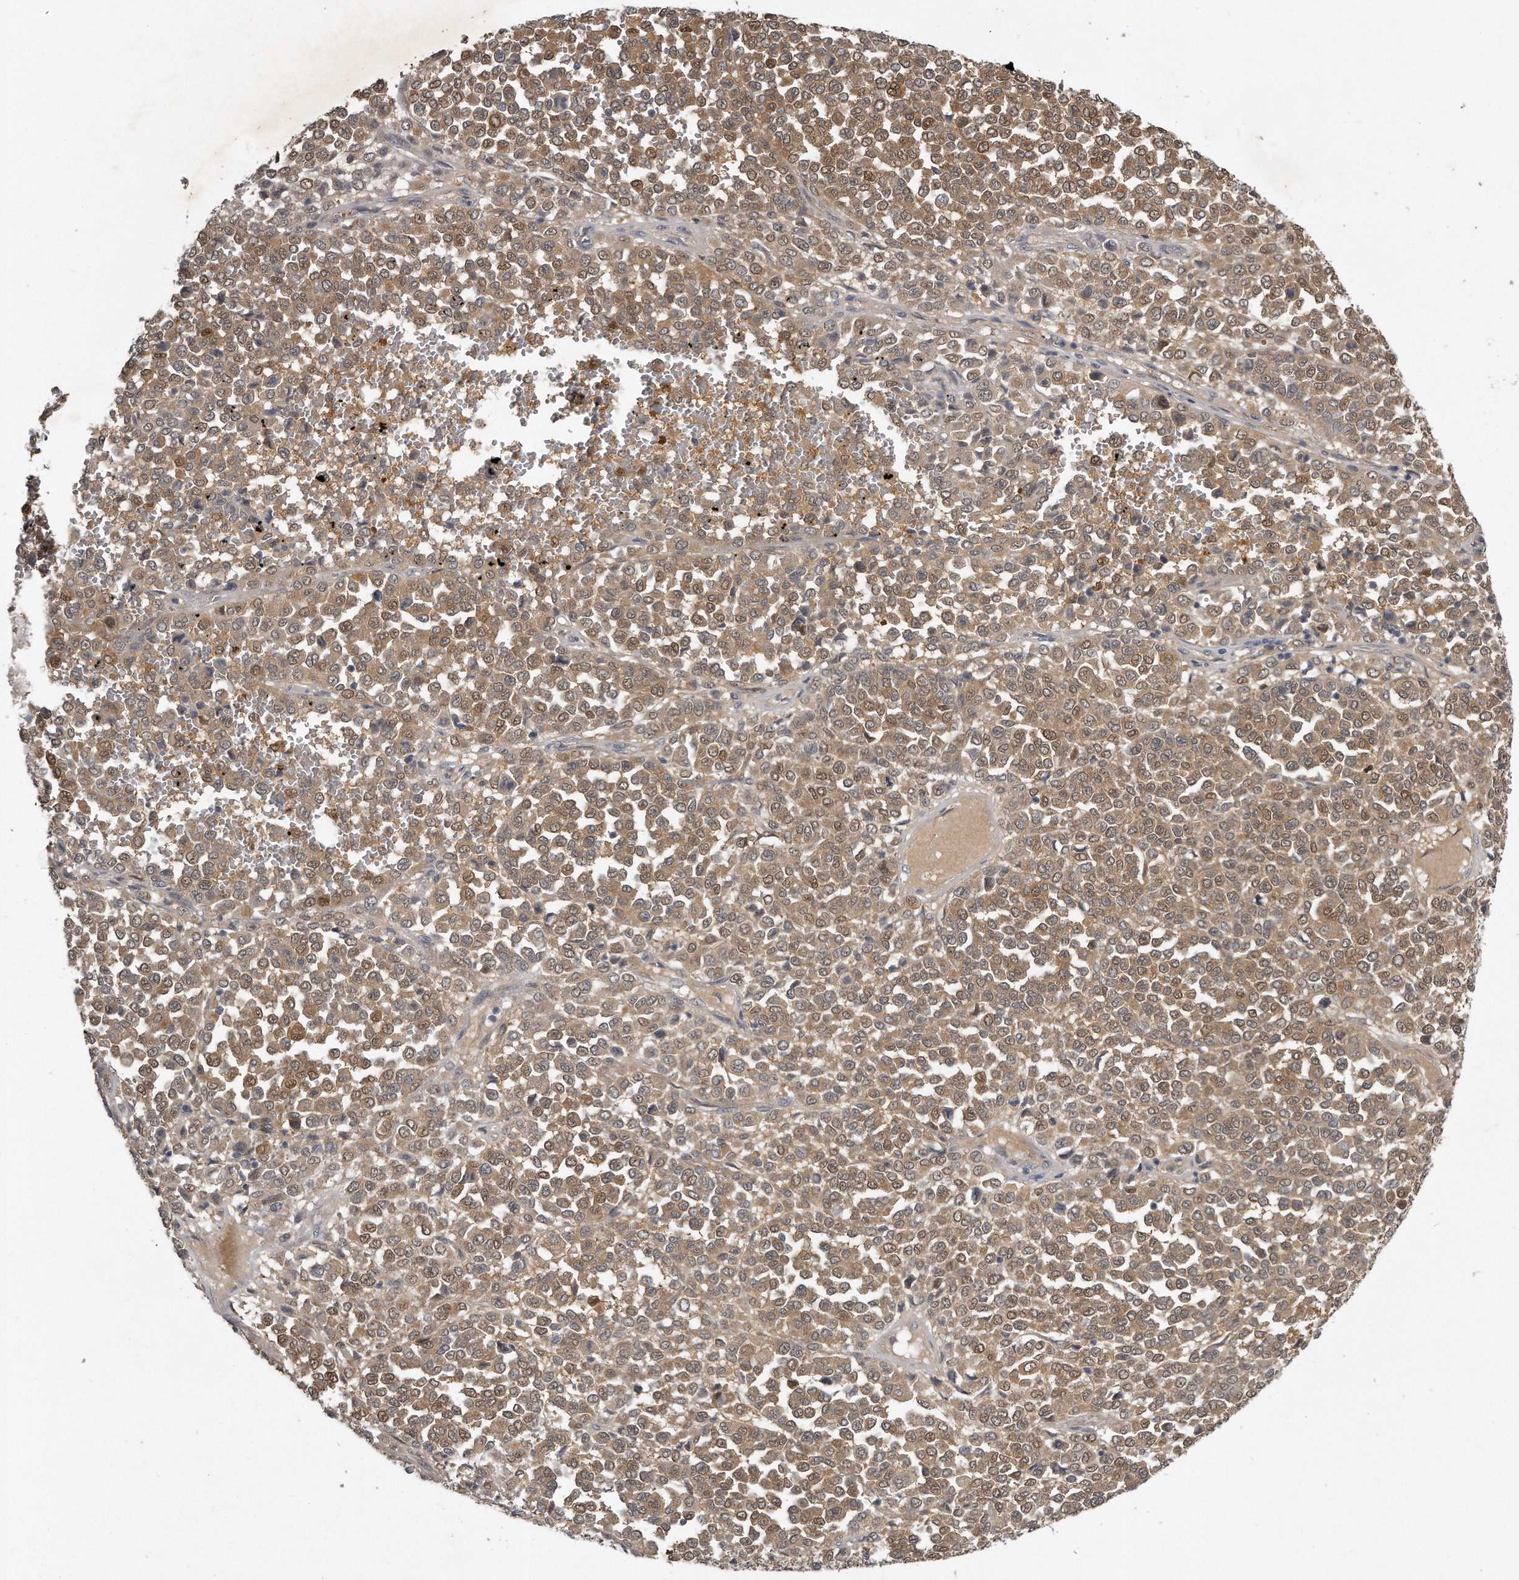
{"staining": {"intensity": "moderate", "quantity": ">75%", "location": "cytoplasmic/membranous,nuclear"}, "tissue": "melanoma", "cell_type": "Tumor cells", "image_type": "cancer", "snomed": [{"axis": "morphology", "description": "Malignant melanoma, Metastatic site"}, {"axis": "topography", "description": "Pancreas"}], "caption": "A histopathology image showing moderate cytoplasmic/membranous and nuclear positivity in approximately >75% of tumor cells in melanoma, as visualized by brown immunohistochemical staining.", "gene": "GGCT", "patient": {"sex": "female", "age": 30}}